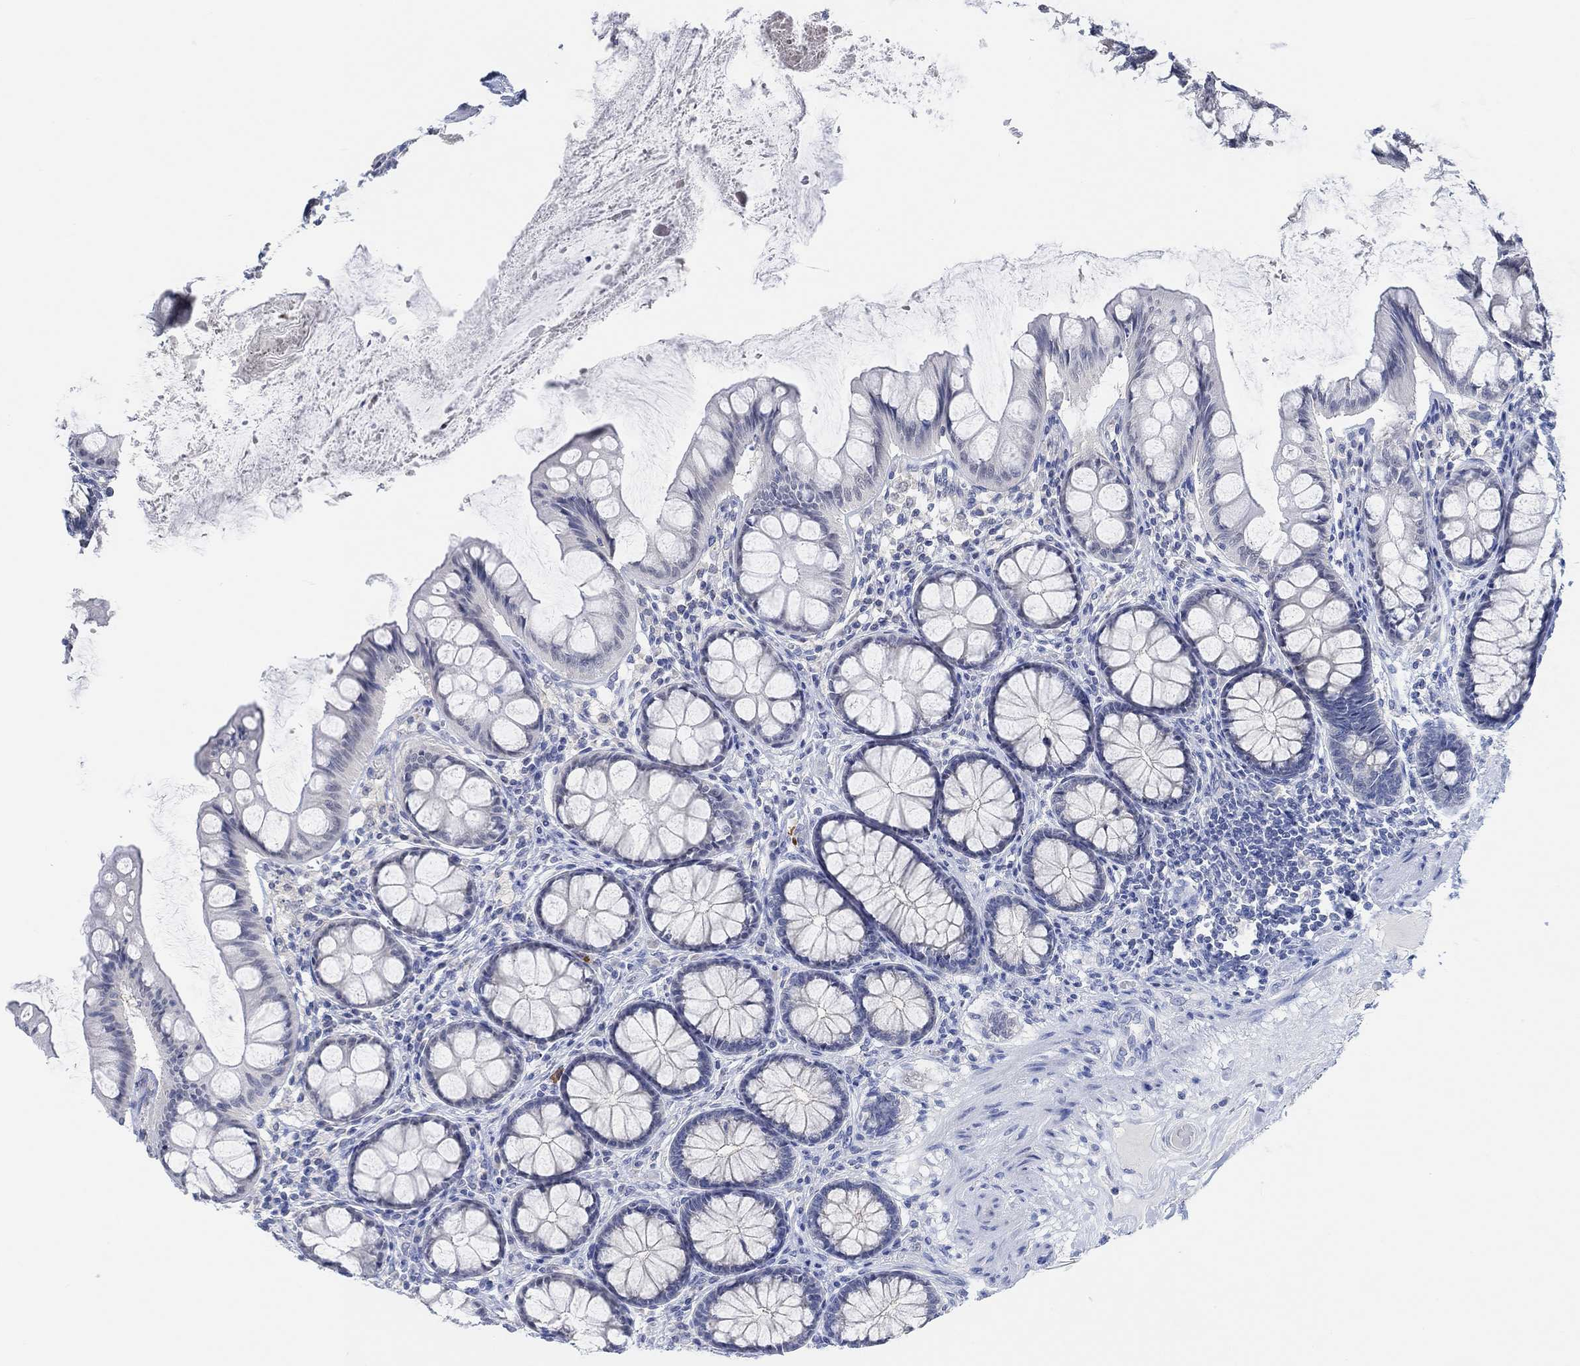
{"staining": {"intensity": "negative", "quantity": "none", "location": "none"}, "tissue": "colon", "cell_type": "Endothelial cells", "image_type": "normal", "snomed": [{"axis": "morphology", "description": "Normal tissue, NOS"}, {"axis": "topography", "description": "Colon"}], "caption": "Normal colon was stained to show a protein in brown. There is no significant expression in endothelial cells. The staining was performed using DAB (3,3'-diaminobenzidine) to visualize the protein expression in brown, while the nuclei were stained in blue with hematoxylin (Magnification: 20x).", "gene": "MUC1", "patient": {"sex": "female", "age": 65}}